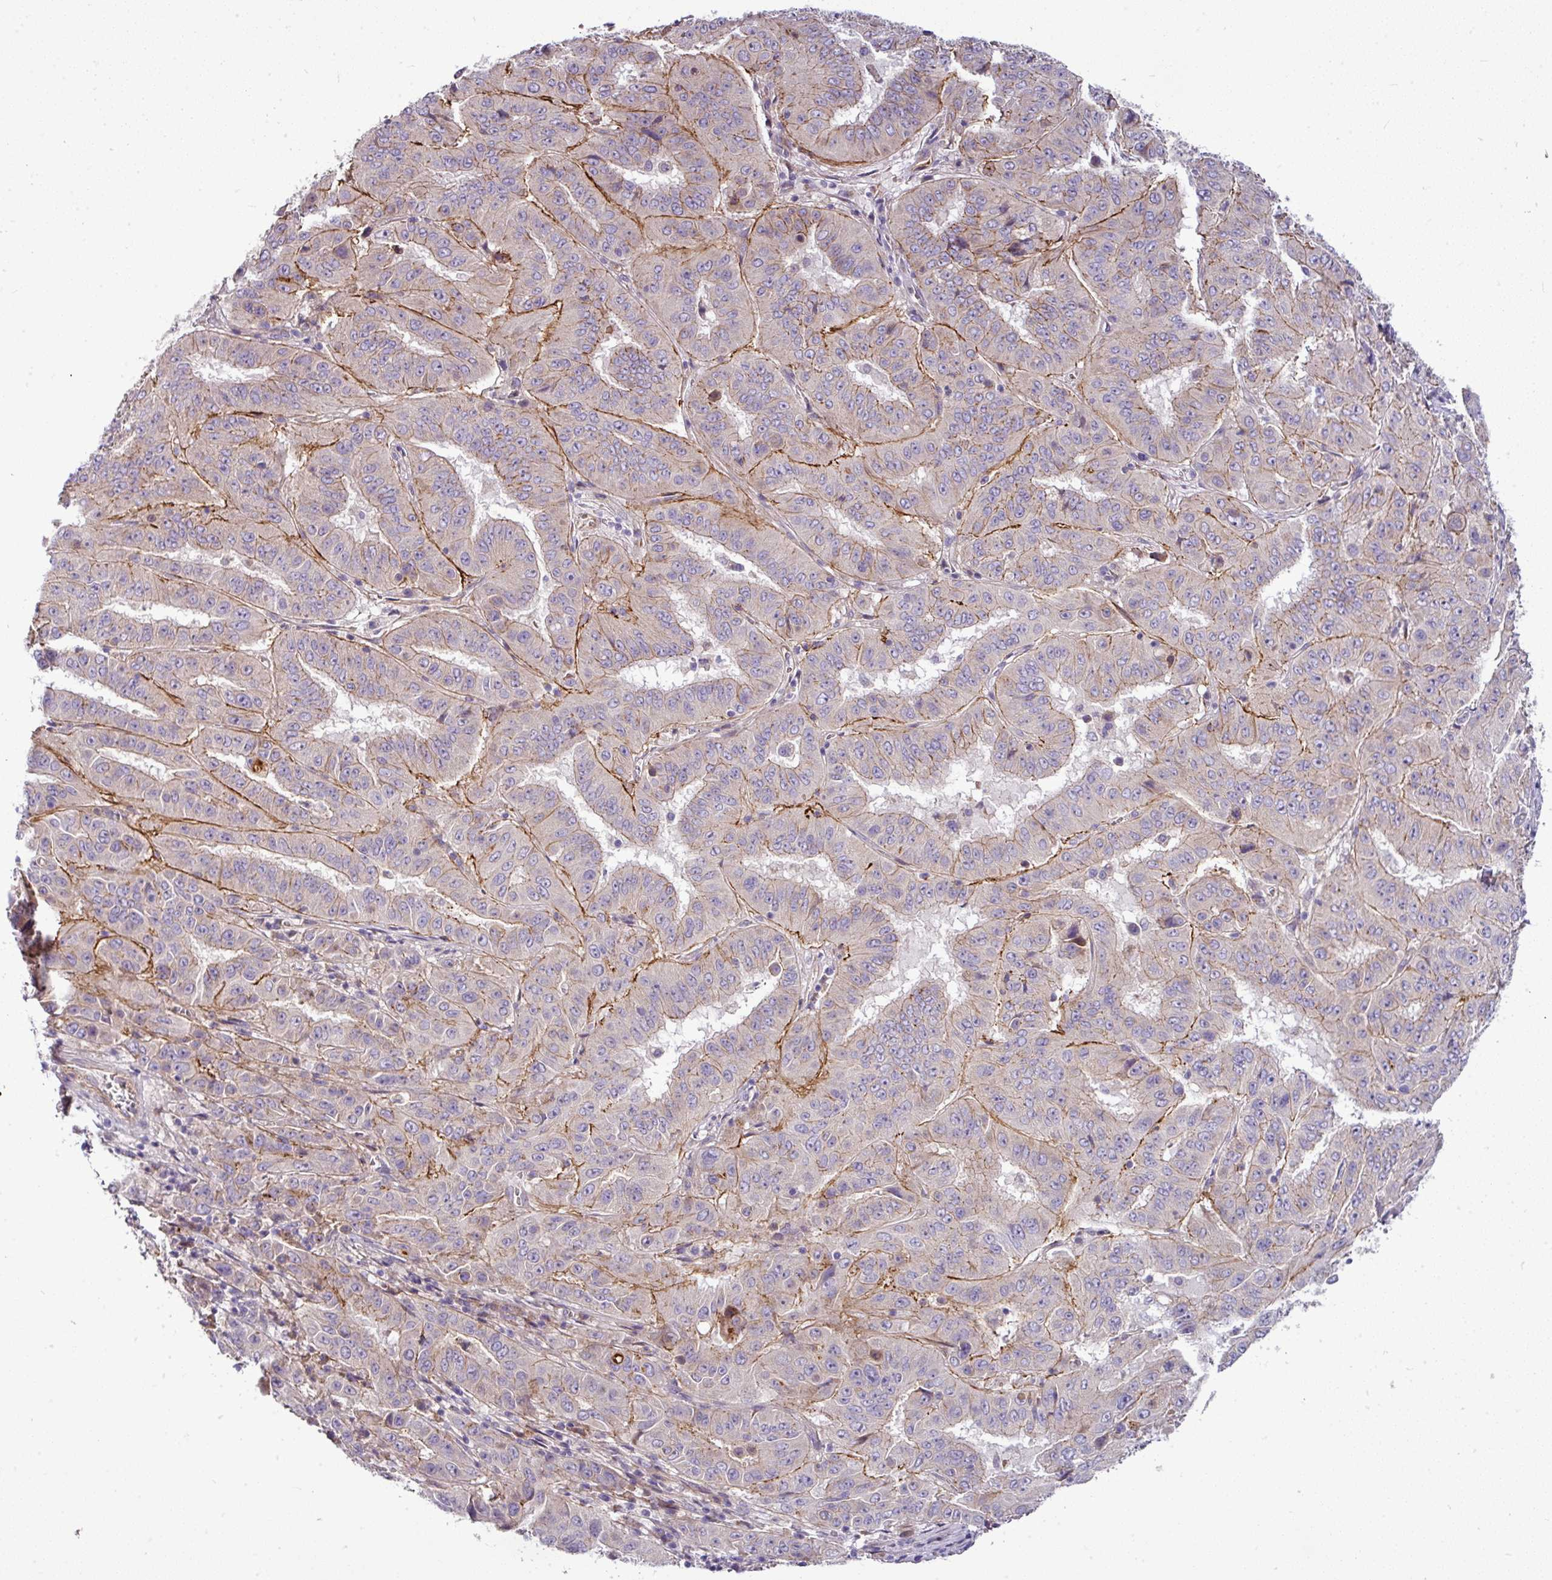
{"staining": {"intensity": "negative", "quantity": "none", "location": "none"}, "tissue": "pancreatic cancer", "cell_type": "Tumor cells", "image_type": "cancer", "snomed": [{"axis": "morphology", "description": "Adenocarcinoma, NOS"}, {"axis": "topography", "description": "Pancreas"}], "caption": "The immunohistochemistry photomicrograph has no significant staining in tumor cells of pancreatic adenocarcinoma tissue. Brightfield microscopy of immunohistochemistry (IHC) stained with DAB (3,3'-diaminobenzidine) (brown) and hematoxylin (blue), captured at high magnification.", "gene": "GAN", "patient": {"sex": "male", "age": 63}}